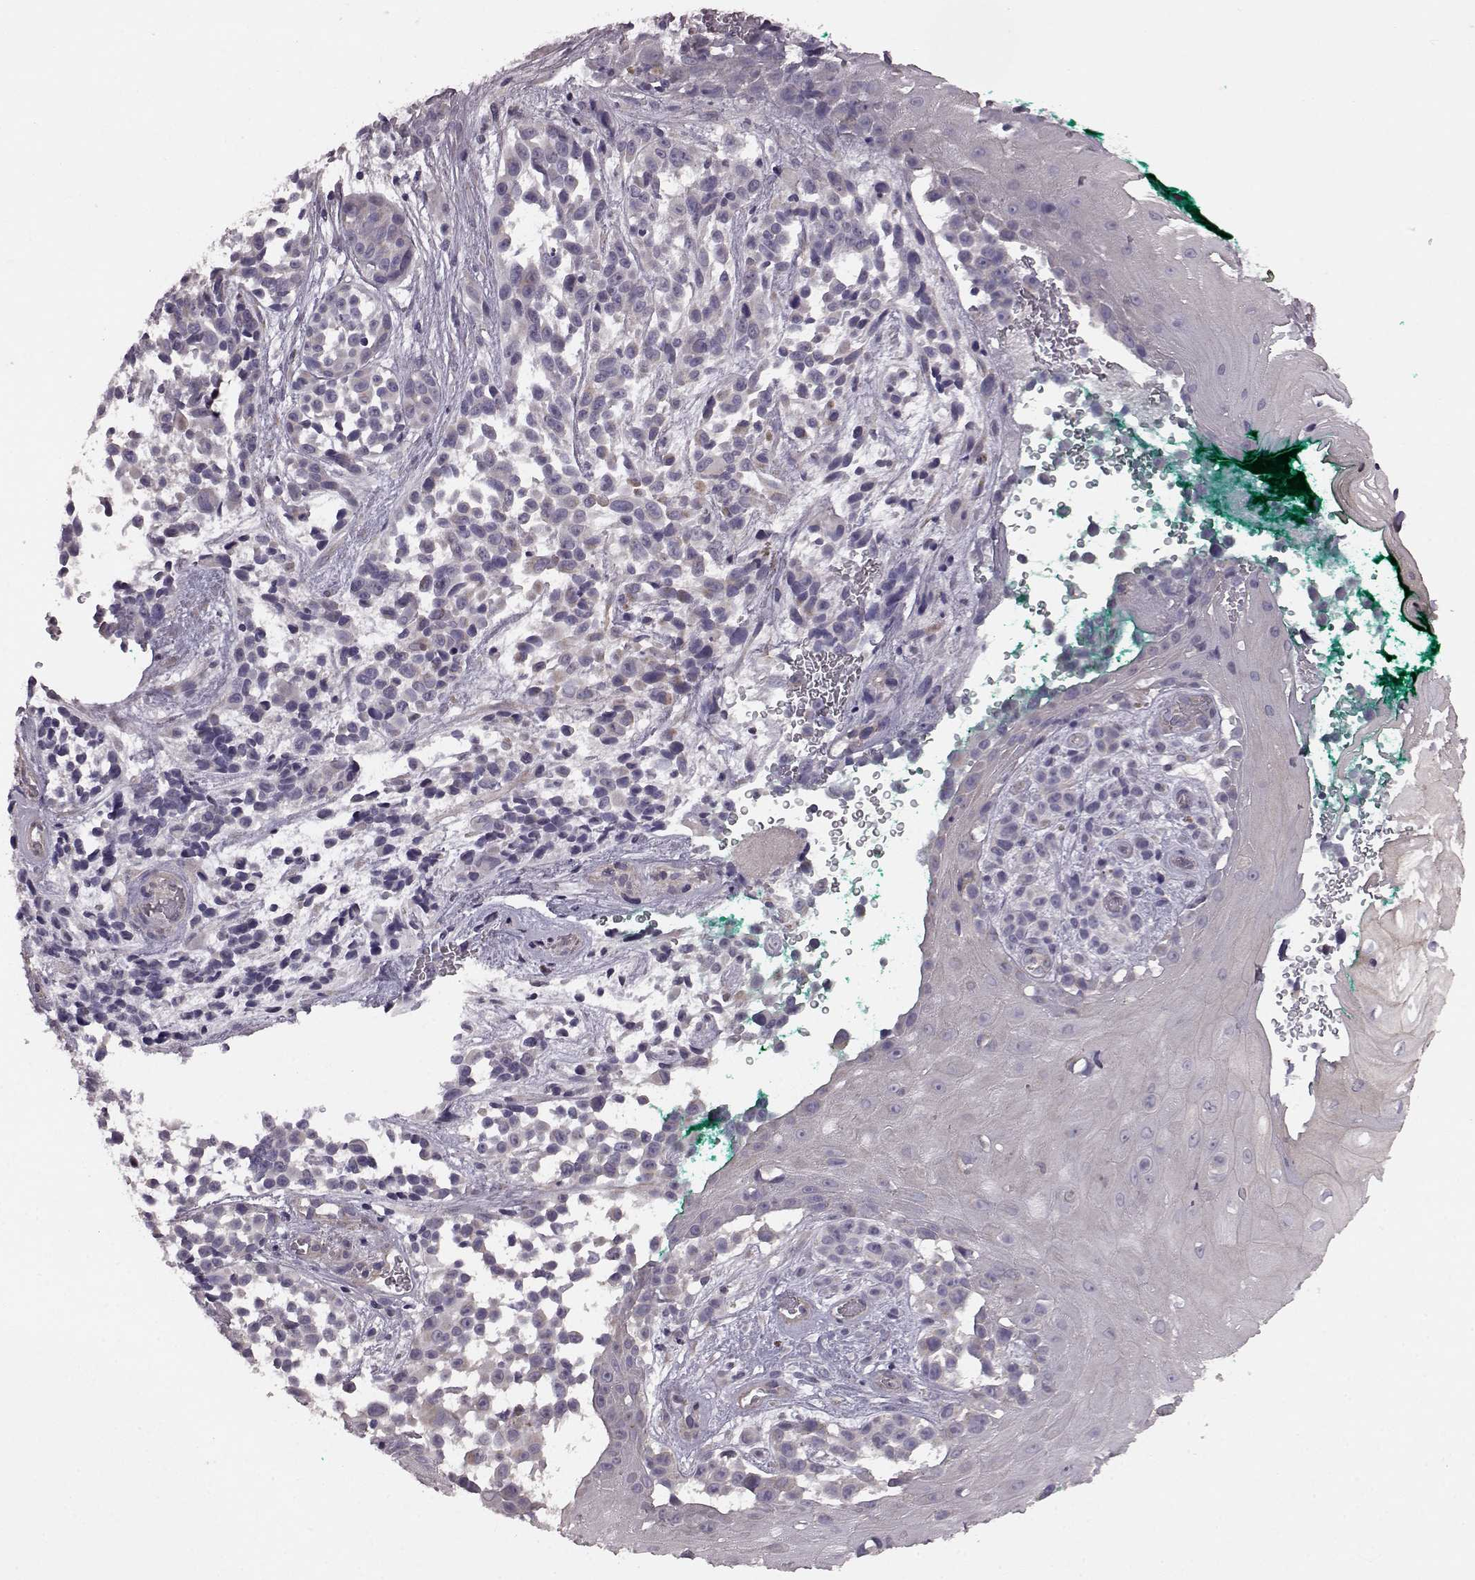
{"staining": {"intensity": "negative", "quantity": "none", "location": "none"}, "tissue": "melanoma", "cell_type": "Tumor cells", "image_type": "cancer", "snomed": [{"axis": "morphology", "description": "Malignant melanoma, NOS"}, {"axis": "topography", "description": "Skin"}], "caption": "This is a image of immunohistochemistry (IHC) staining of melanoma, which shows no positivity in tumor cells.", "gene": "GRK1", "patient": {"sex": "female", "age": 88}}